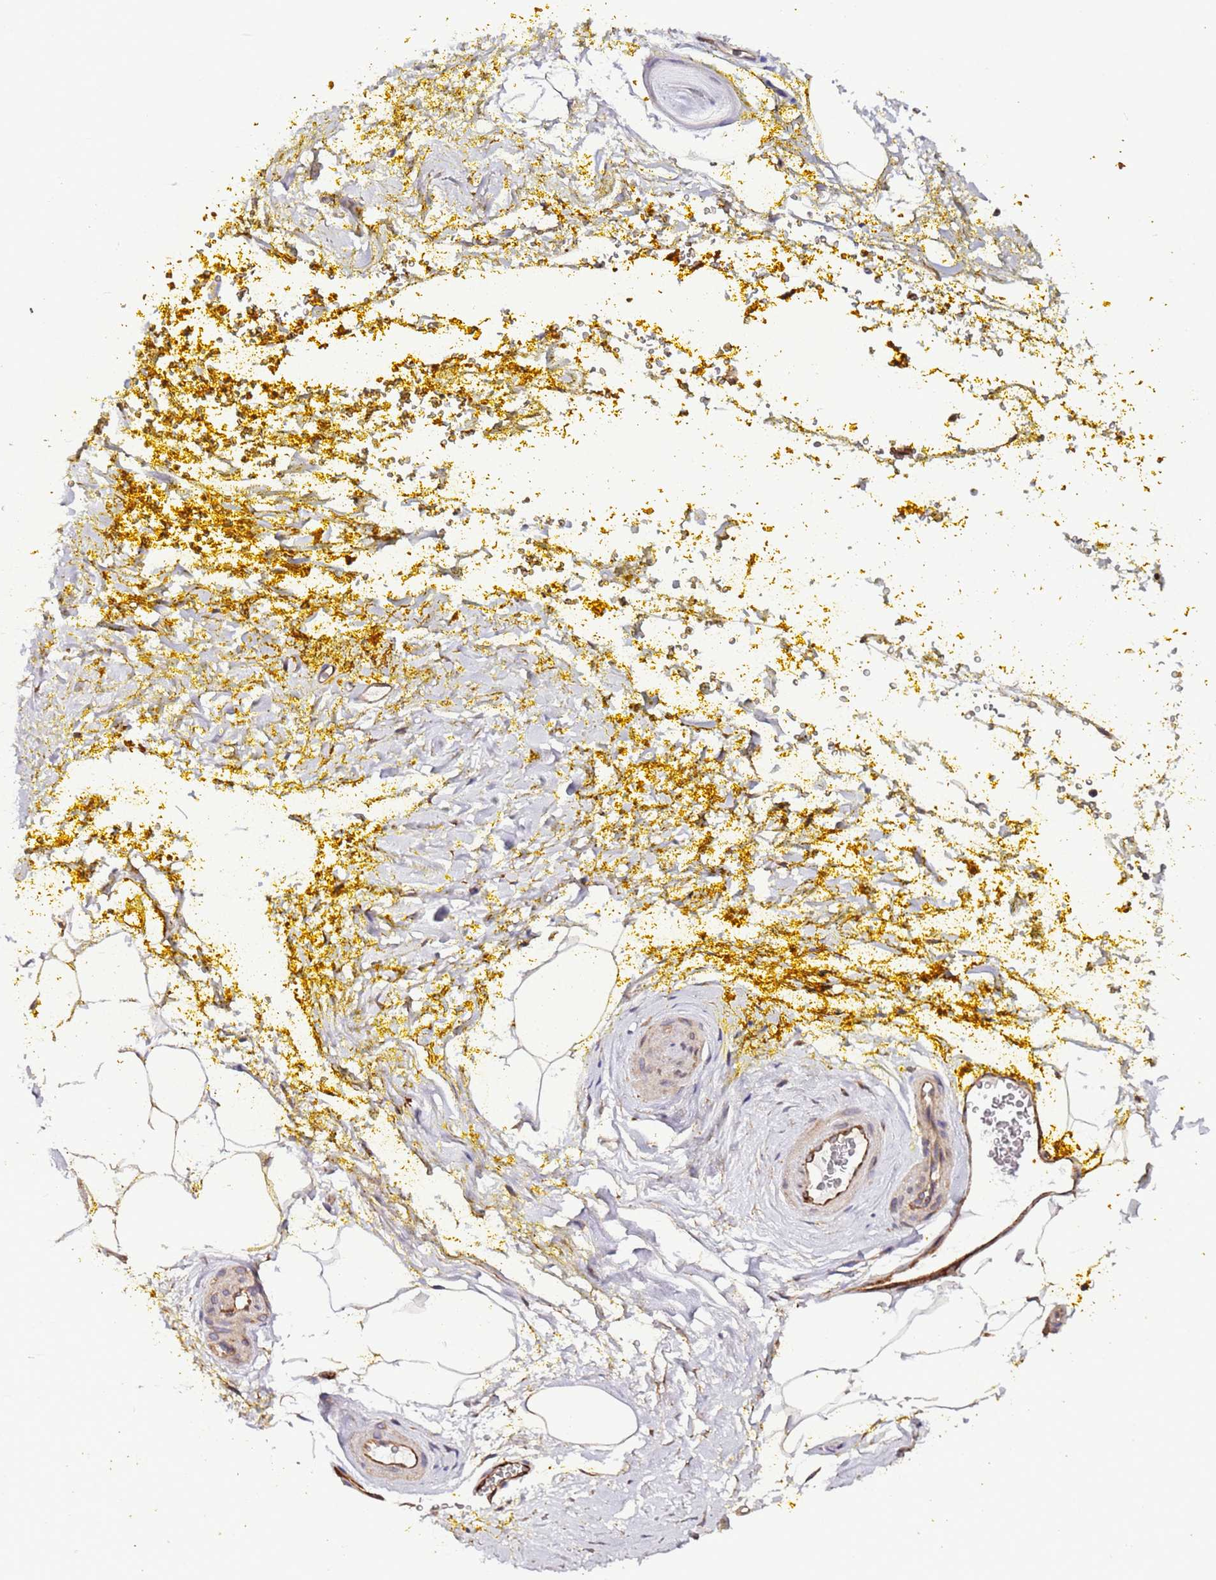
{"staining": {"intensity": "negative", "quantity": "none", "location": "none"}, "tissue": "adipose tissue", "cell_type": "Adipocytes", "image_type": "normal", "snomed": [{"axis": "morphology", "description": "Normal tissue, NOS"}, {"axis": "morphology", "description": "Adenocarcinoma, Low grade"}, {"axis": "topography", "description": "Prostate"}, {"axis": "topography", "description": "Peripheral nerve tissue"}], "caption": "Immunohistochemistry of benign human adipose tissue reveals no positivity in adipocytes. (DAB IHC visualized using brightfield microscopy, high magnification).", "gene": "SLC41A3", "patient": {"sex": "male", "age": 63}}